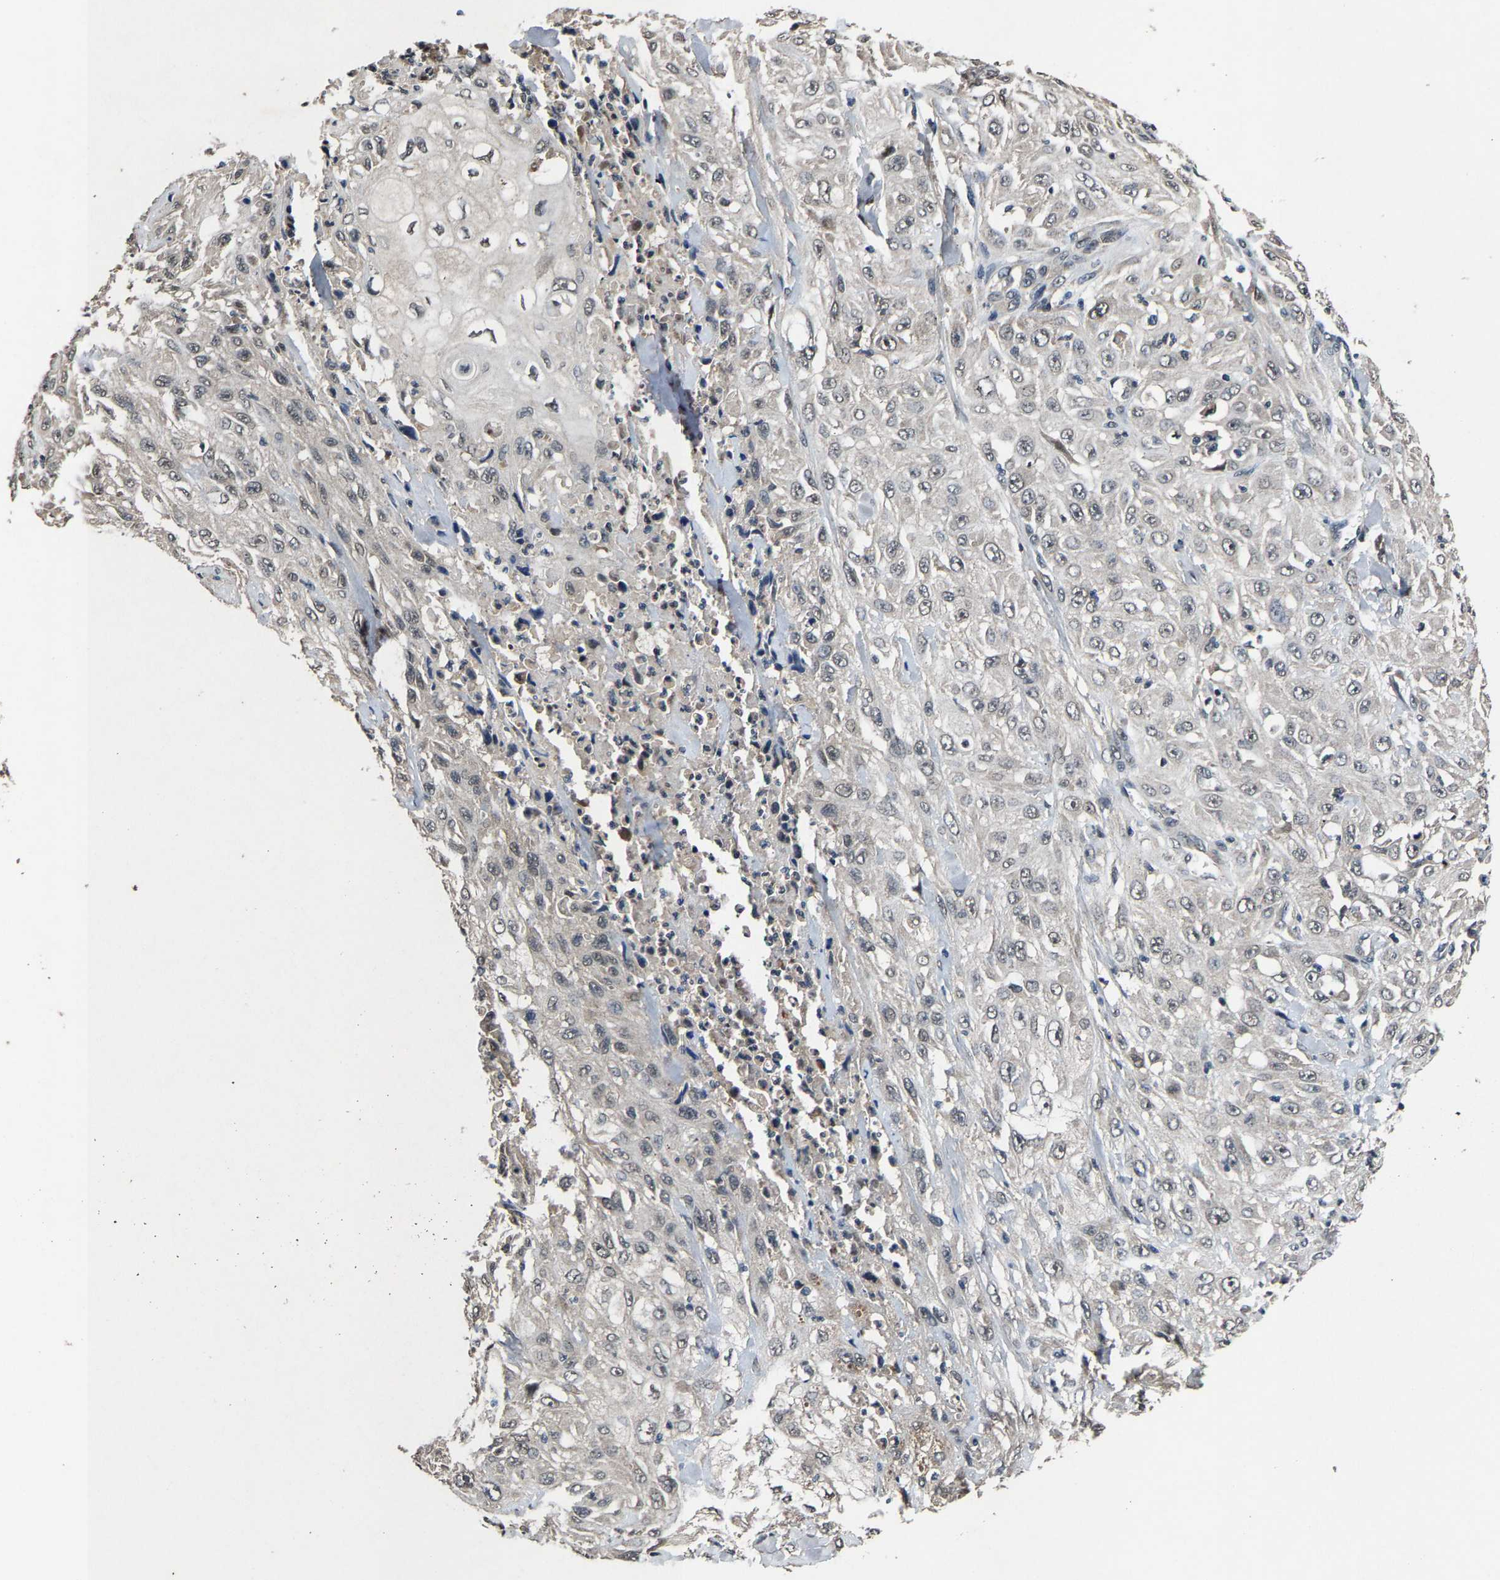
{"staining": {"intensity": "negative", "quantity": "none", "location": "none"}, "tissue": "skin cancer", "cell_type": "Tumor cells", "image_type": "cancer", "snomed": [{"axis": "morphology", "description": "Squamous cell carcinoma, NOS"}, {"axis": "morphology", "description": "Squamous cell carcinoma, metastatic, NOS"}, {"axis": "topography", "description": "Skin"}, {"axis": "topography", "description": "Lymph node"}], "caption": "Immunohistochemical staining of human skin cancer exhibits no significant expression in tumor cells. The staining was performed using DAB (3,3'-diaminobenzidine) to visualize the protein expression in brown, while the nuclei were stained in blue with hematoxylin (Magnification: 20x).", "gene": "HUWE1", "patient": {"sex": "male", "age": 75}}